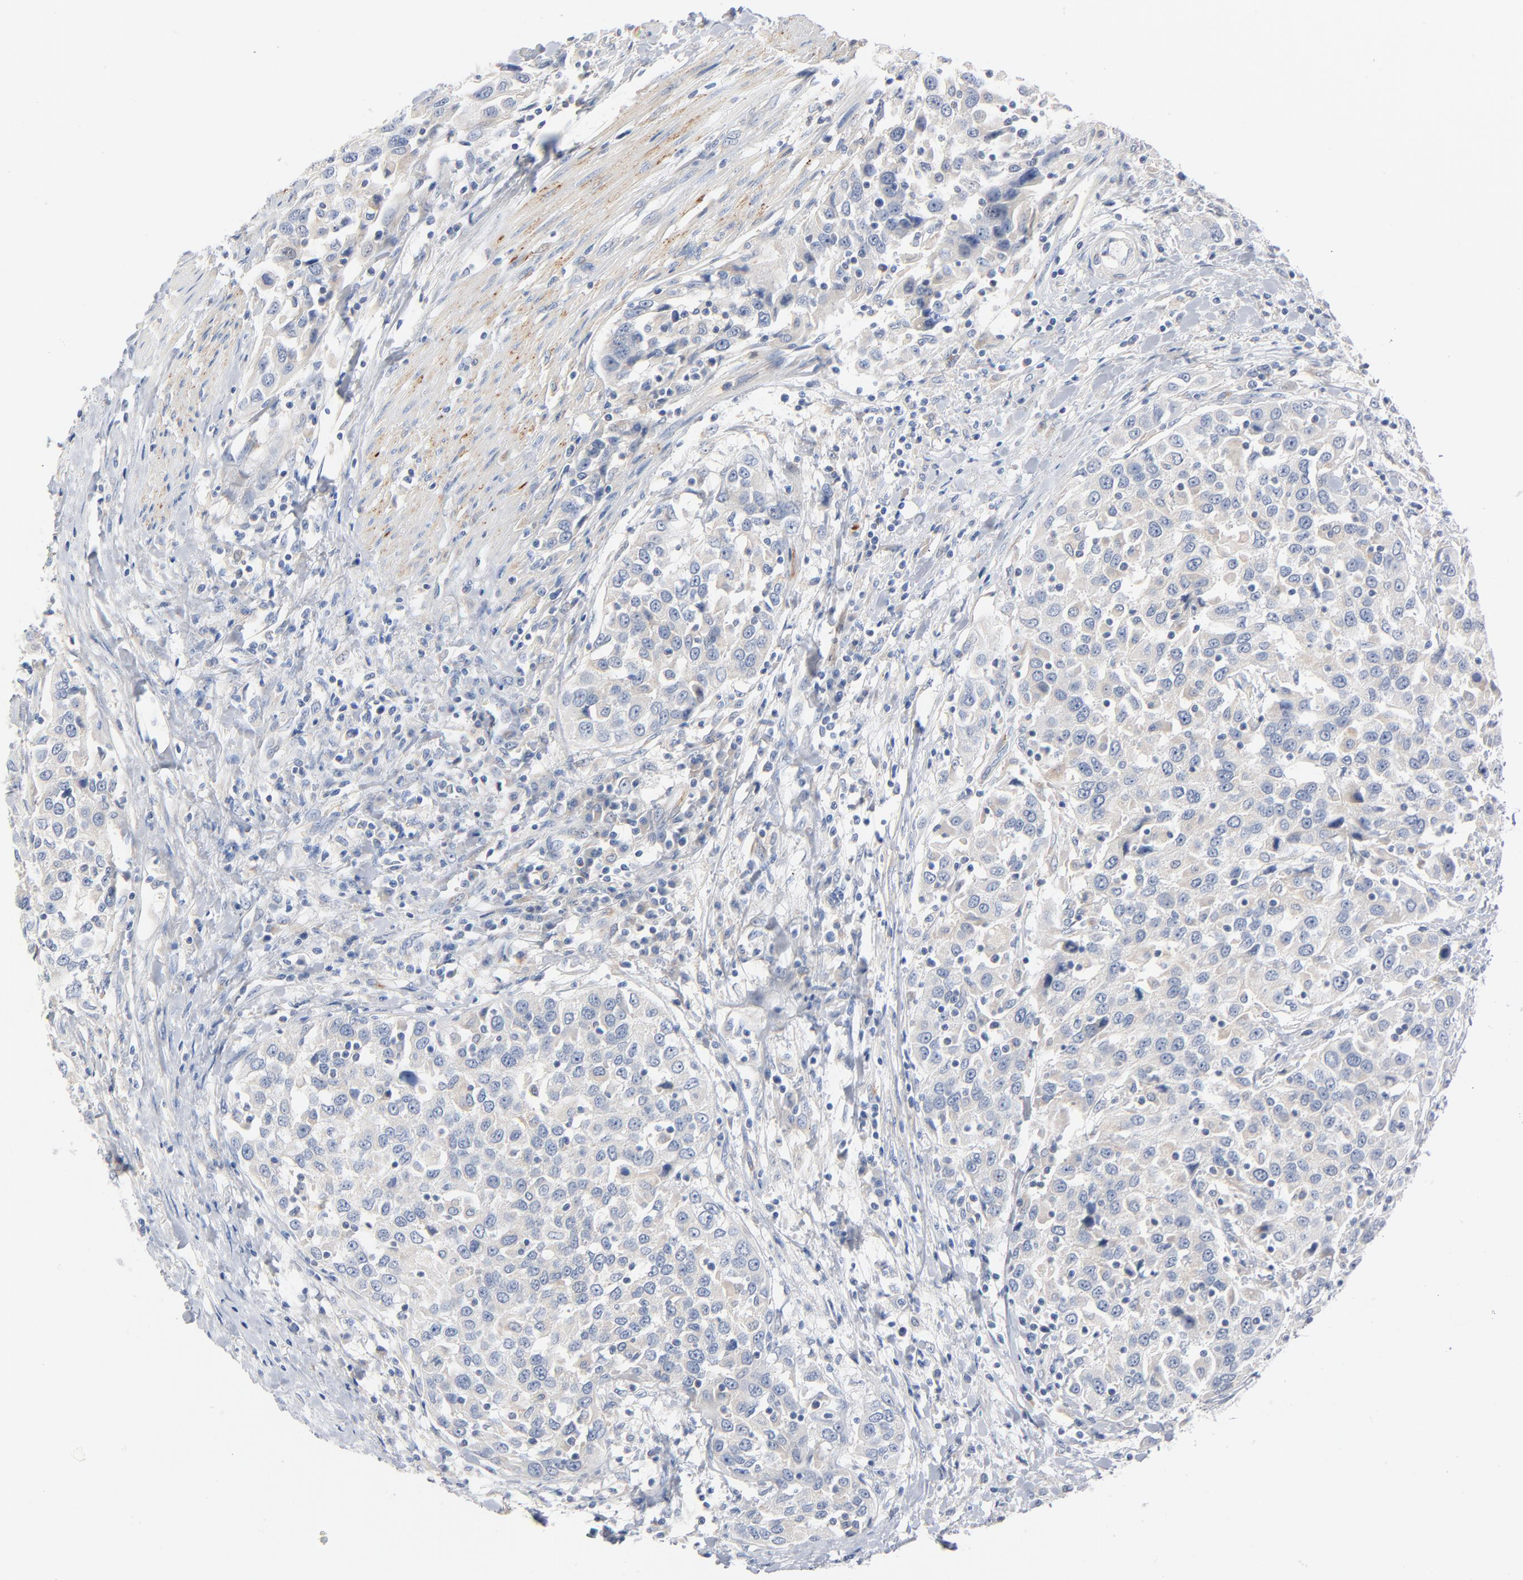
{"staining": {"intensity": "negative", "quantity": "none", "location": "none"}, "tissue": "urothelial cancer", "cell_type": "Tumor cells", "image_type": "cancer", "snomed": [{"axis": "morphology", "description": "Urothelial carcinoma, High grade"}, {"axis": "topography", "description": "Urinary bladder"}], "caption": "IHC micrograph of human high-grade urothelial carcinoma stained for a protein (brown), which reveals no staining in tumor cells.", "gene": "IFT43", "patient": {"sex": "female", "age": 80}}